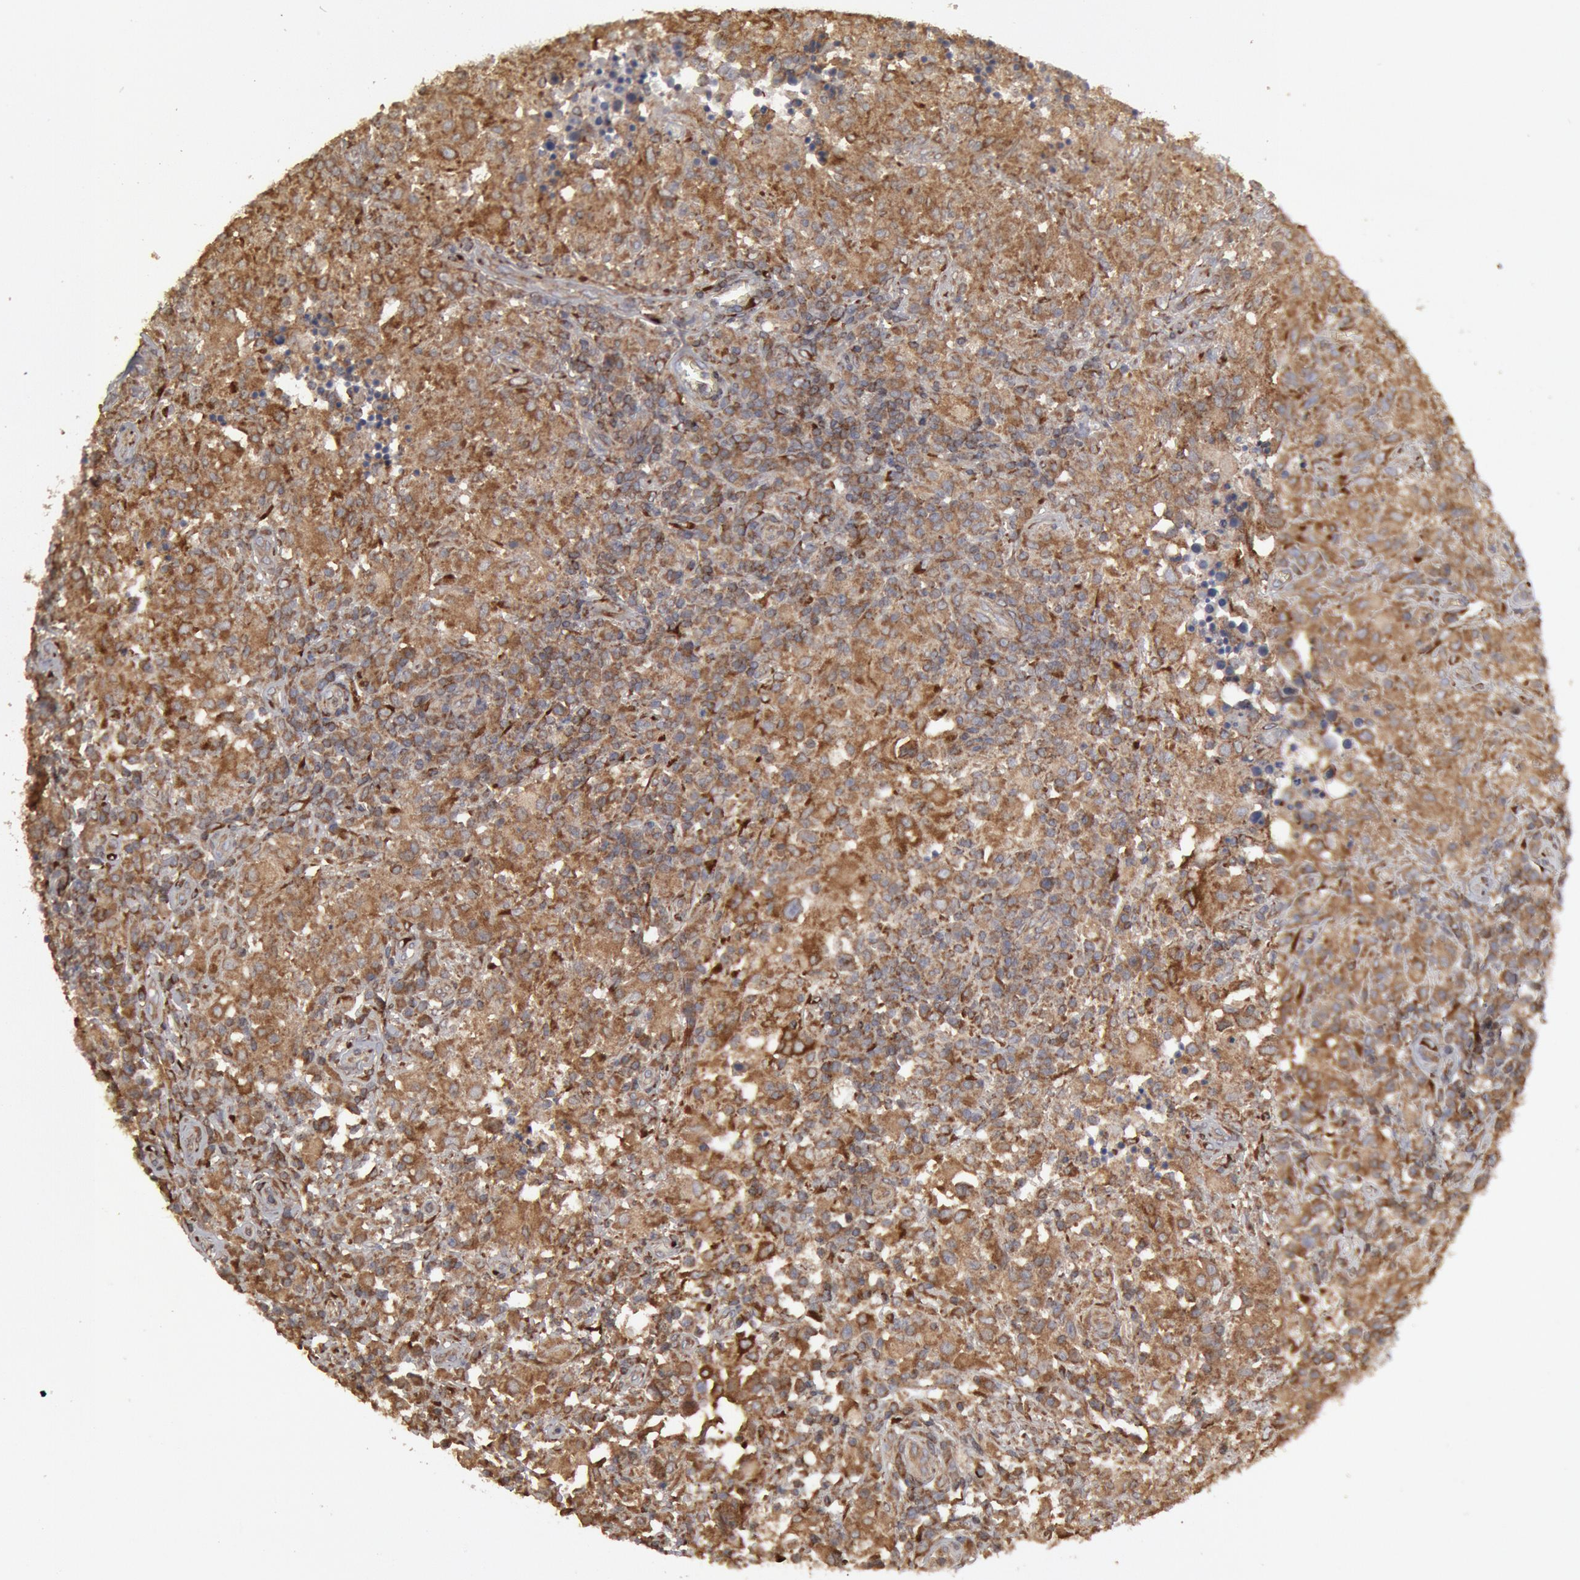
{"staining": {"intensity": "moderate", "quantity": ">75%", "location": "cytoplasmic/membranous"}, "tissue": "testis cancer", "cell_type": "Tumor cells", "image_type": "cancer", "snomed": [{"axis": "morphology", "description": "Seminoma, NOS"}, {"axis": "topography", "description": "Testis"}], "caption": "Immunohistochemistry photomicrograph of testis cancer stained for a protein (brown), which reveals medium levels of moderate cytoplasmic/membranous staining in about >75% of tumor cells.", "gene": "OSBPL8", "patient": {"sex": "male", "age": 34}}